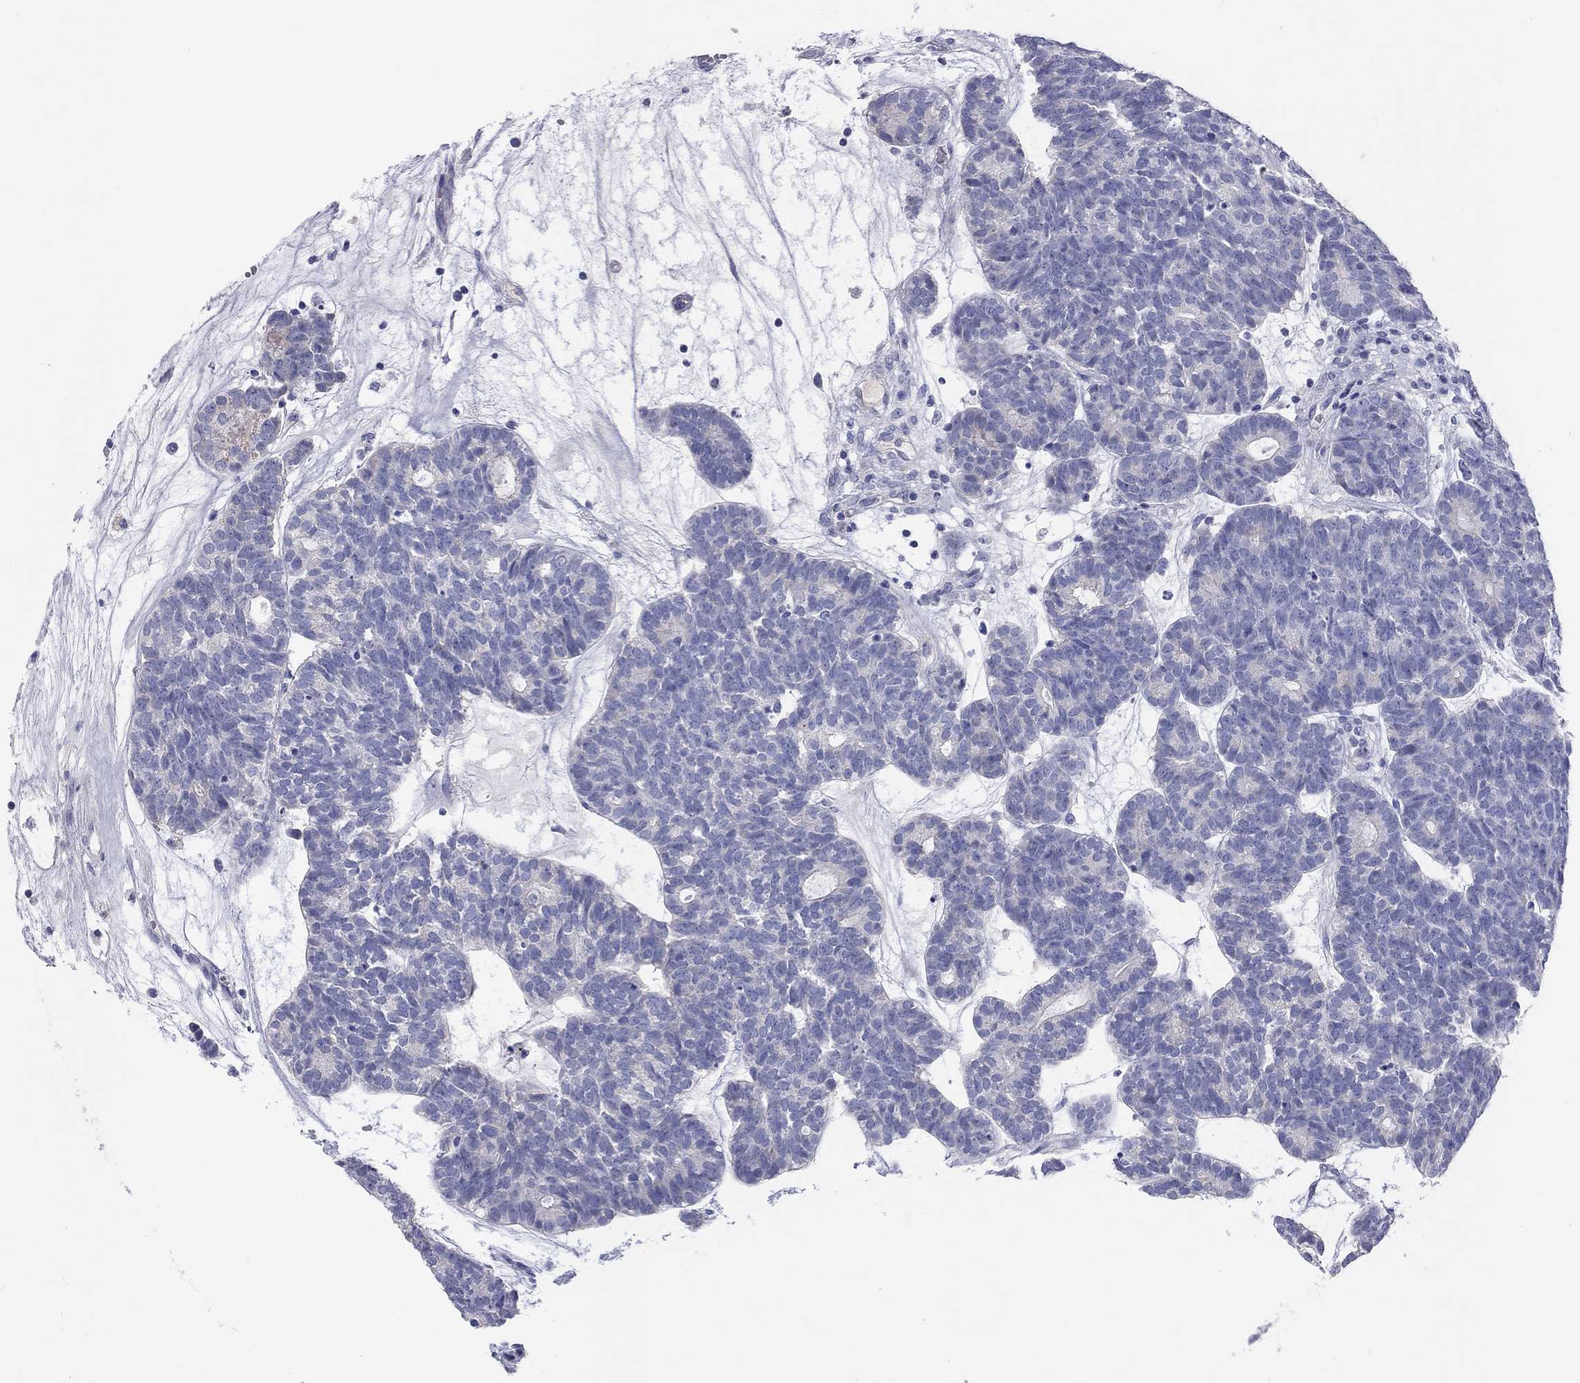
{"staining": {"intensity": "negative", "quantity": "none", "location": "none"}, "tissue": "head and neck cancer", "cell_type": "Tumor cells", "image_type": "cancer", "snomed": [{"axis": "morphology", "description": "Adenocarcinoma, NOS"}, {"axis": "topography", "description": "Head-Neck"}], "caption": "This is an IHC micrograph of human head and neck cancer (adenocarcinoma). There is no positivity in tumor cells.", "gene": "ST7L", "patient": {"sex": "female", "age": 81}}